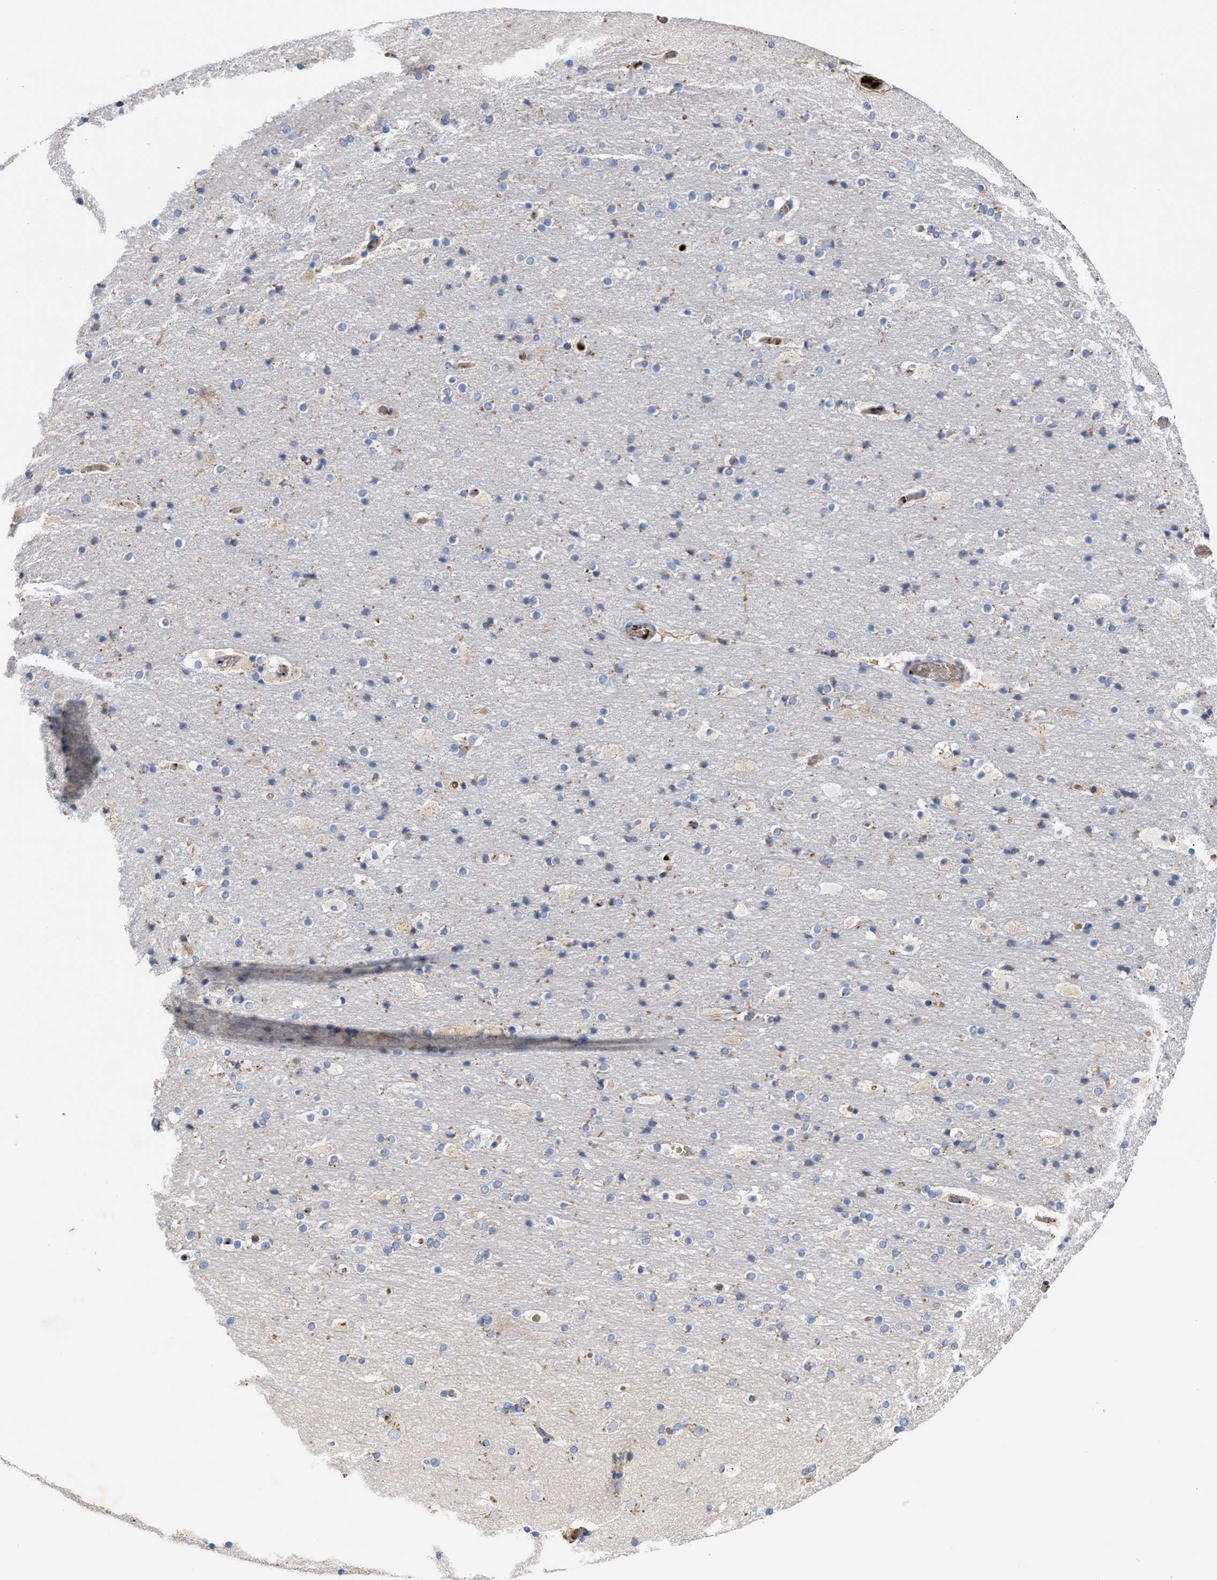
{"staining": {"intensity": "negative", "quantity": "none", "location": "none"}, "tissue": "cerebral cortex", "cell_type": "Endothelial cells", "image_type": "normal", "snomed": [{"axis": "morphology", "description": "Normal tissue, NOS"}, {"axis": "topography", "description": "Cerebral cortex"}], "caption": "DAB (3,3'-diaminobenzidine) immunohistochemical staining of unremarkable cerebral cortex reveals no significant staining in endothelial cells.", "gene": "CCL2", "patient": {"sex": "male", "age": 57}}